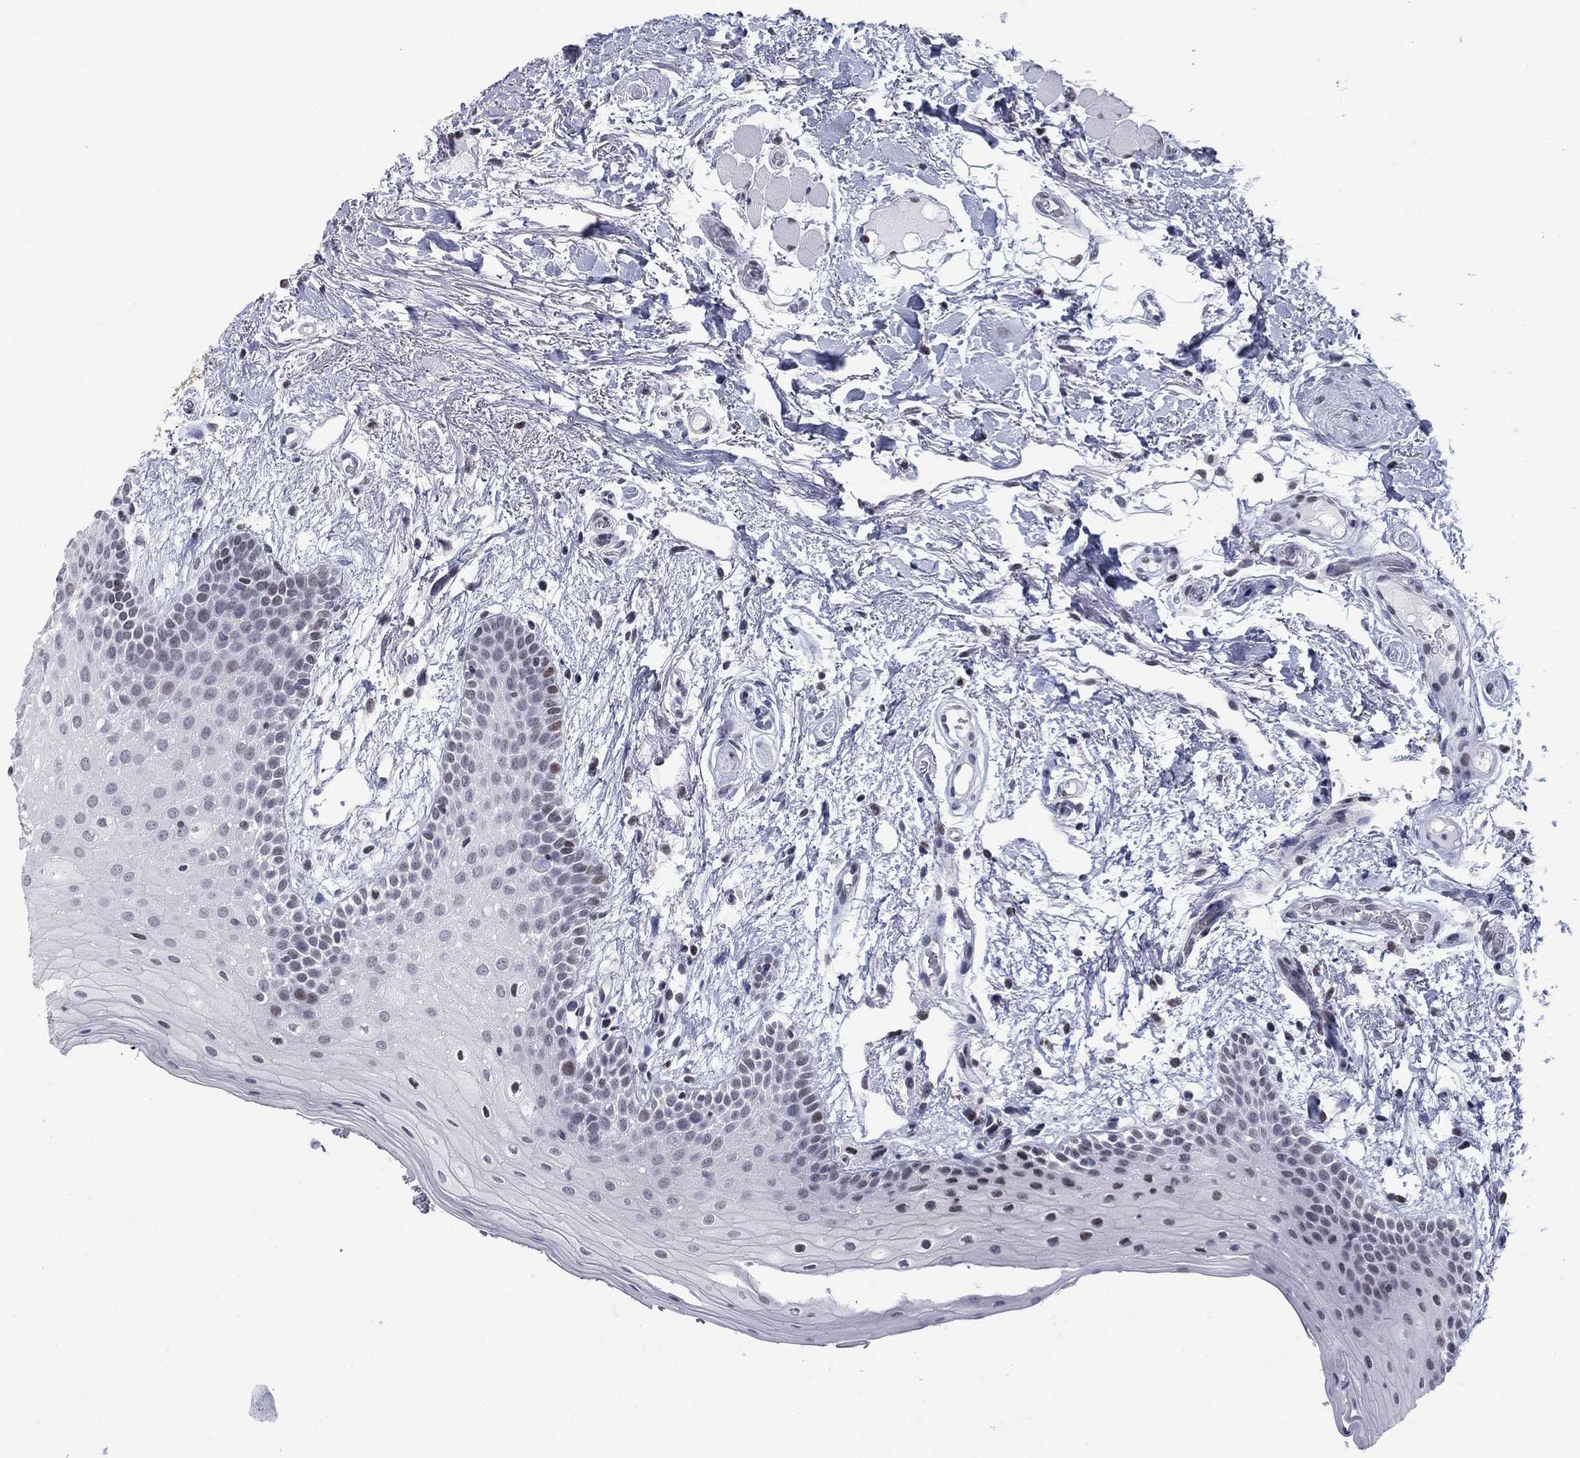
{"staining": {"intensity": "moderate", "quantity": "<25%", "location": "nuclear"}, "tissue": "oral mucosa", "cell_type": "Squamous epithelial cells", "image_type": "normal", "snomed": [{"axis": "morphology", "description": "Normal tissue, NOS"}, {"axis": "topography", "description": "Oral tissue"}, {"axis": "topography", "description": "Tounge, NOS"}], "caption": "Brown immunohistochemical staining in benign oral mucosa reveals moderate nuclear positivity in about <25% of squamous epithelial cells. Using DAB (brown) and hematoxylin (blue) stains, captured at high magnification using brightfield microscopy.", "gene": "NPAS3", "patient": {"sex": "female", "age": 86}}